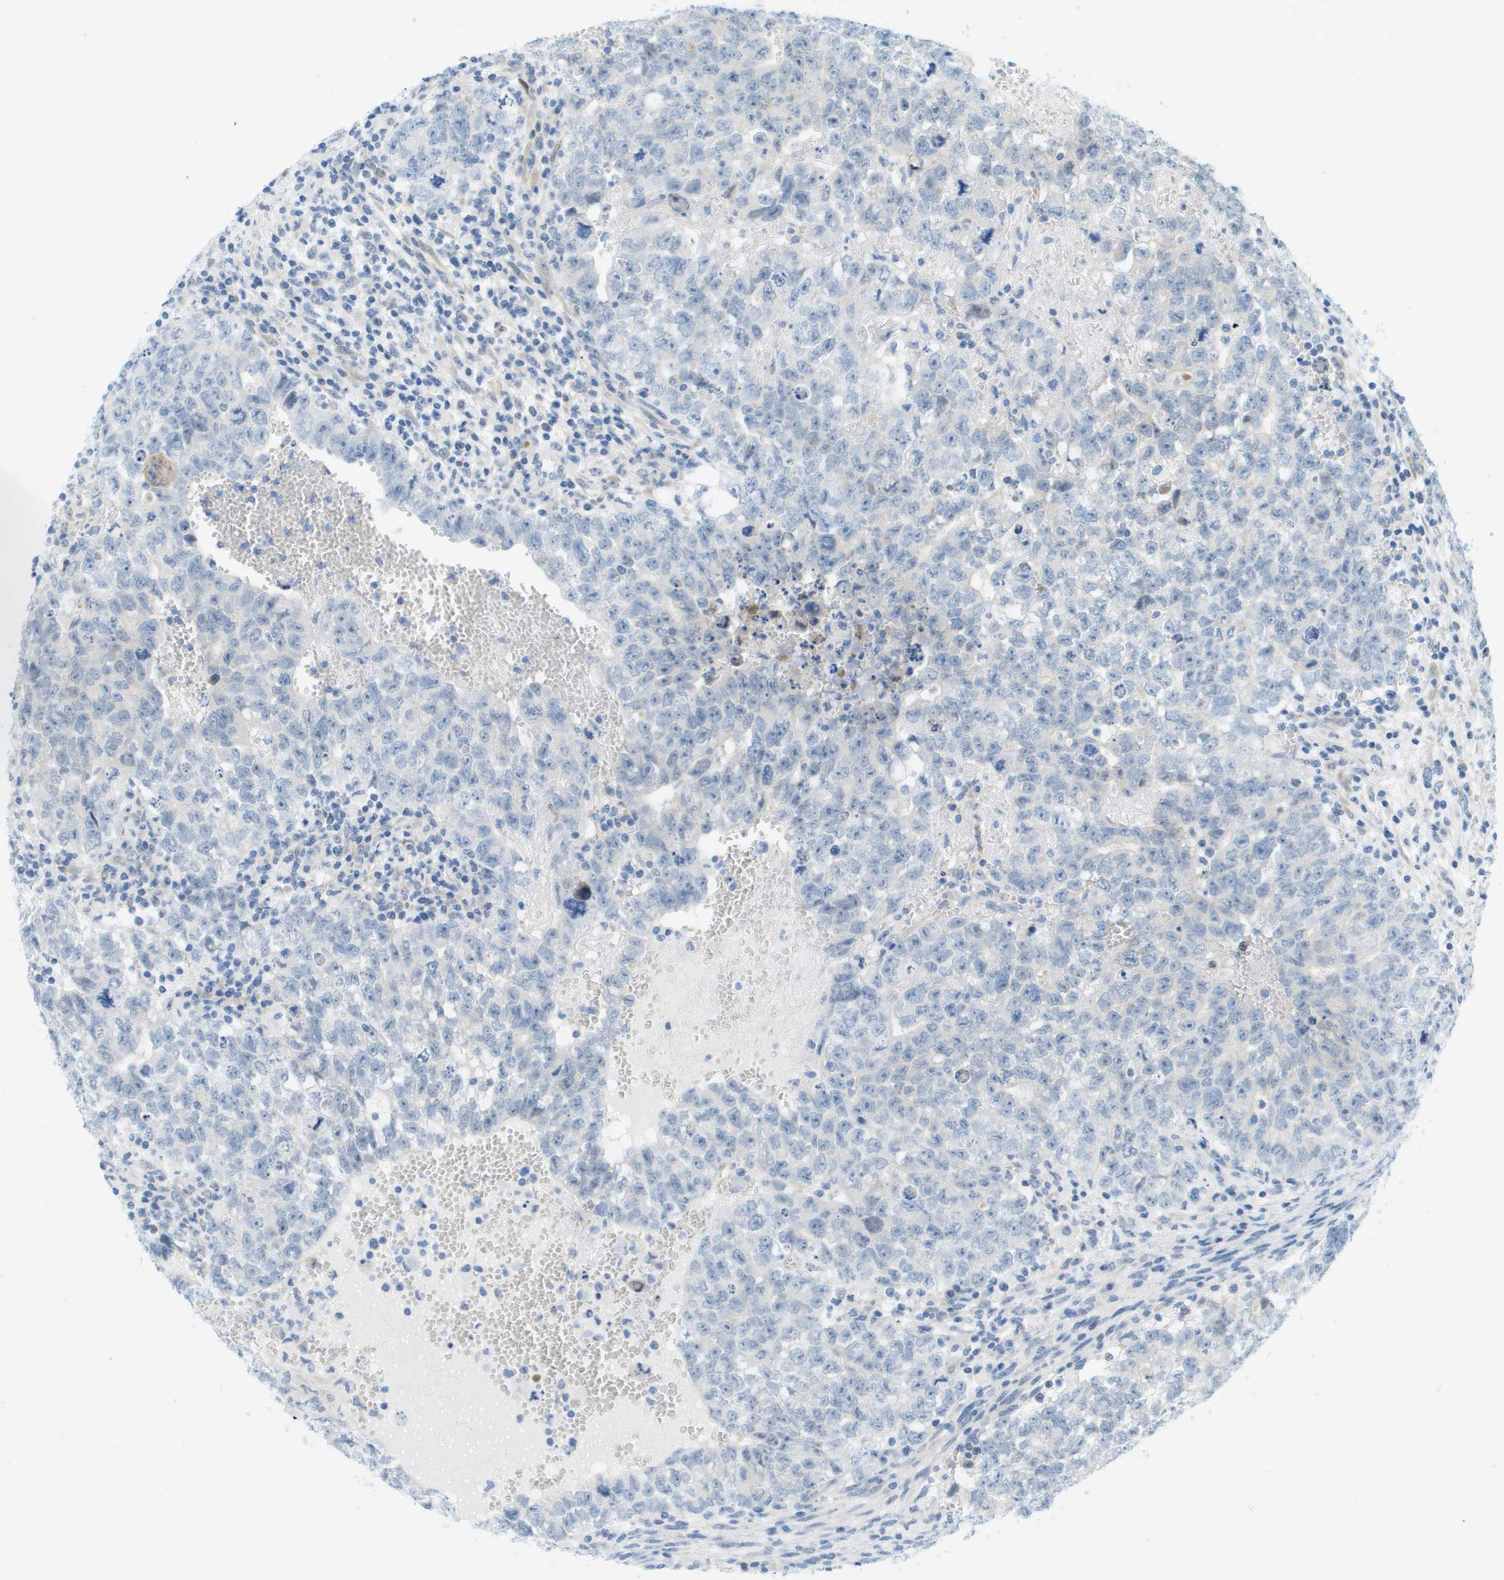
{"staining": {"intensity": "negative", "quantity": "none", "location": "none"}, "tissue": "testis cancer", "cell_type": "Tumor cells", "image_type": "cancer", "snomed": [{"axis": "morphology", "description": "Seminoma, NOS"}, {"axis": "morphology", "description": "Carcinoma, Embryonal, NOS"}, {"axis": "topography", "description": "Testis"}], "caption": "An immunohistochemistry (IHC) photomicrograph of testis embryonal carcinoma is shown. There is no staining in tumor cells of testis embryonal carcinoma.", "gene": "CUL9", "patient": {"sex": "male", "age": 38}}